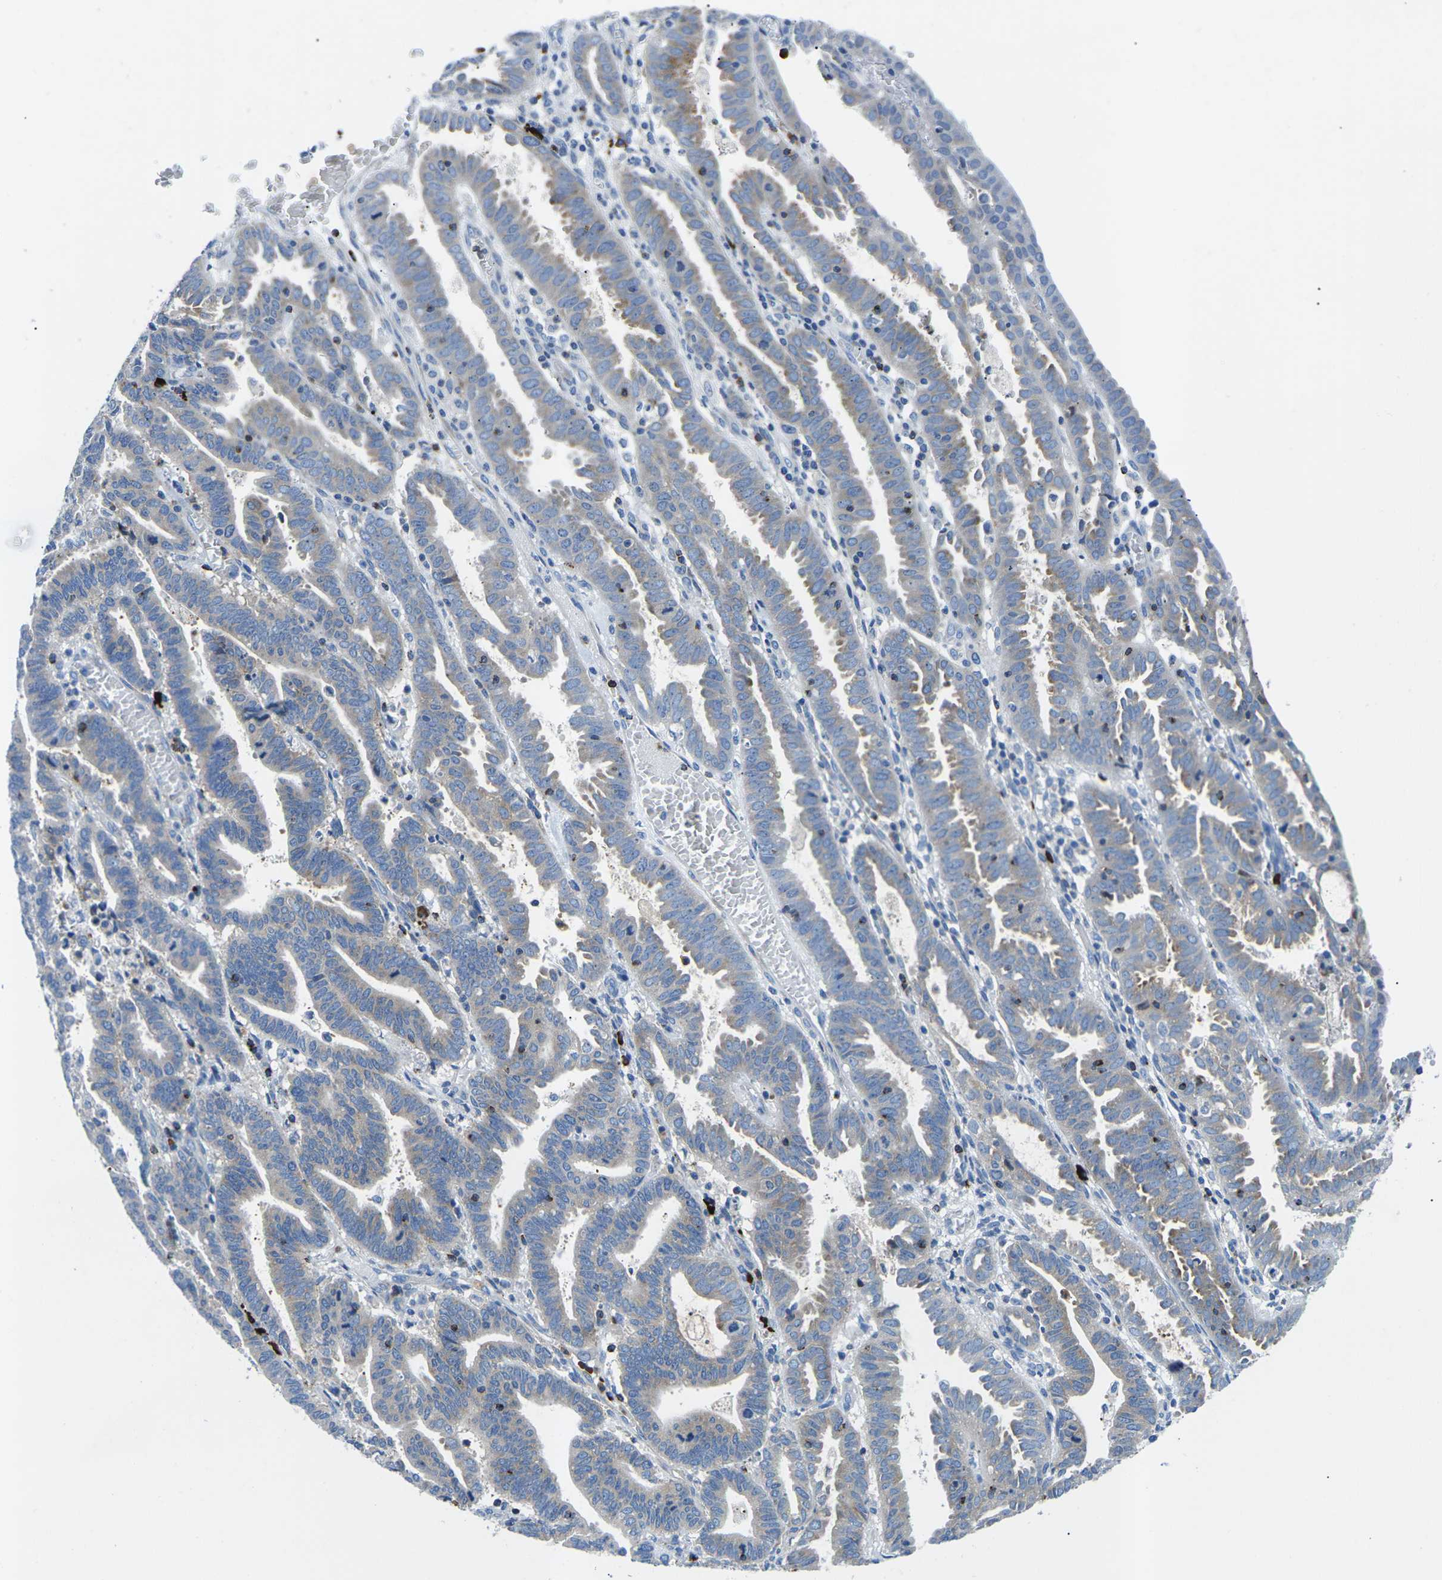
{"staining": {"intensity": "weak", "quantity": "<25%", "location": "cytoplasmic/membranous"}, "tissue": "endometrial cancer", "cell_type": "Tumor cells", "image_type": "cancer", "snomed": [{"axis": "morphology", "description": "Adenocarcinoma, NOS"}, {"axis": "topography", "description": "Uterus"}], "caption": "A high-resolution histopathology image shows IHC staining of endometrial adenocarcinoma, which shows no significant staining in tumor cells.", "gene": "MC4R", "patient": {"sex": "female", "age": 83}}